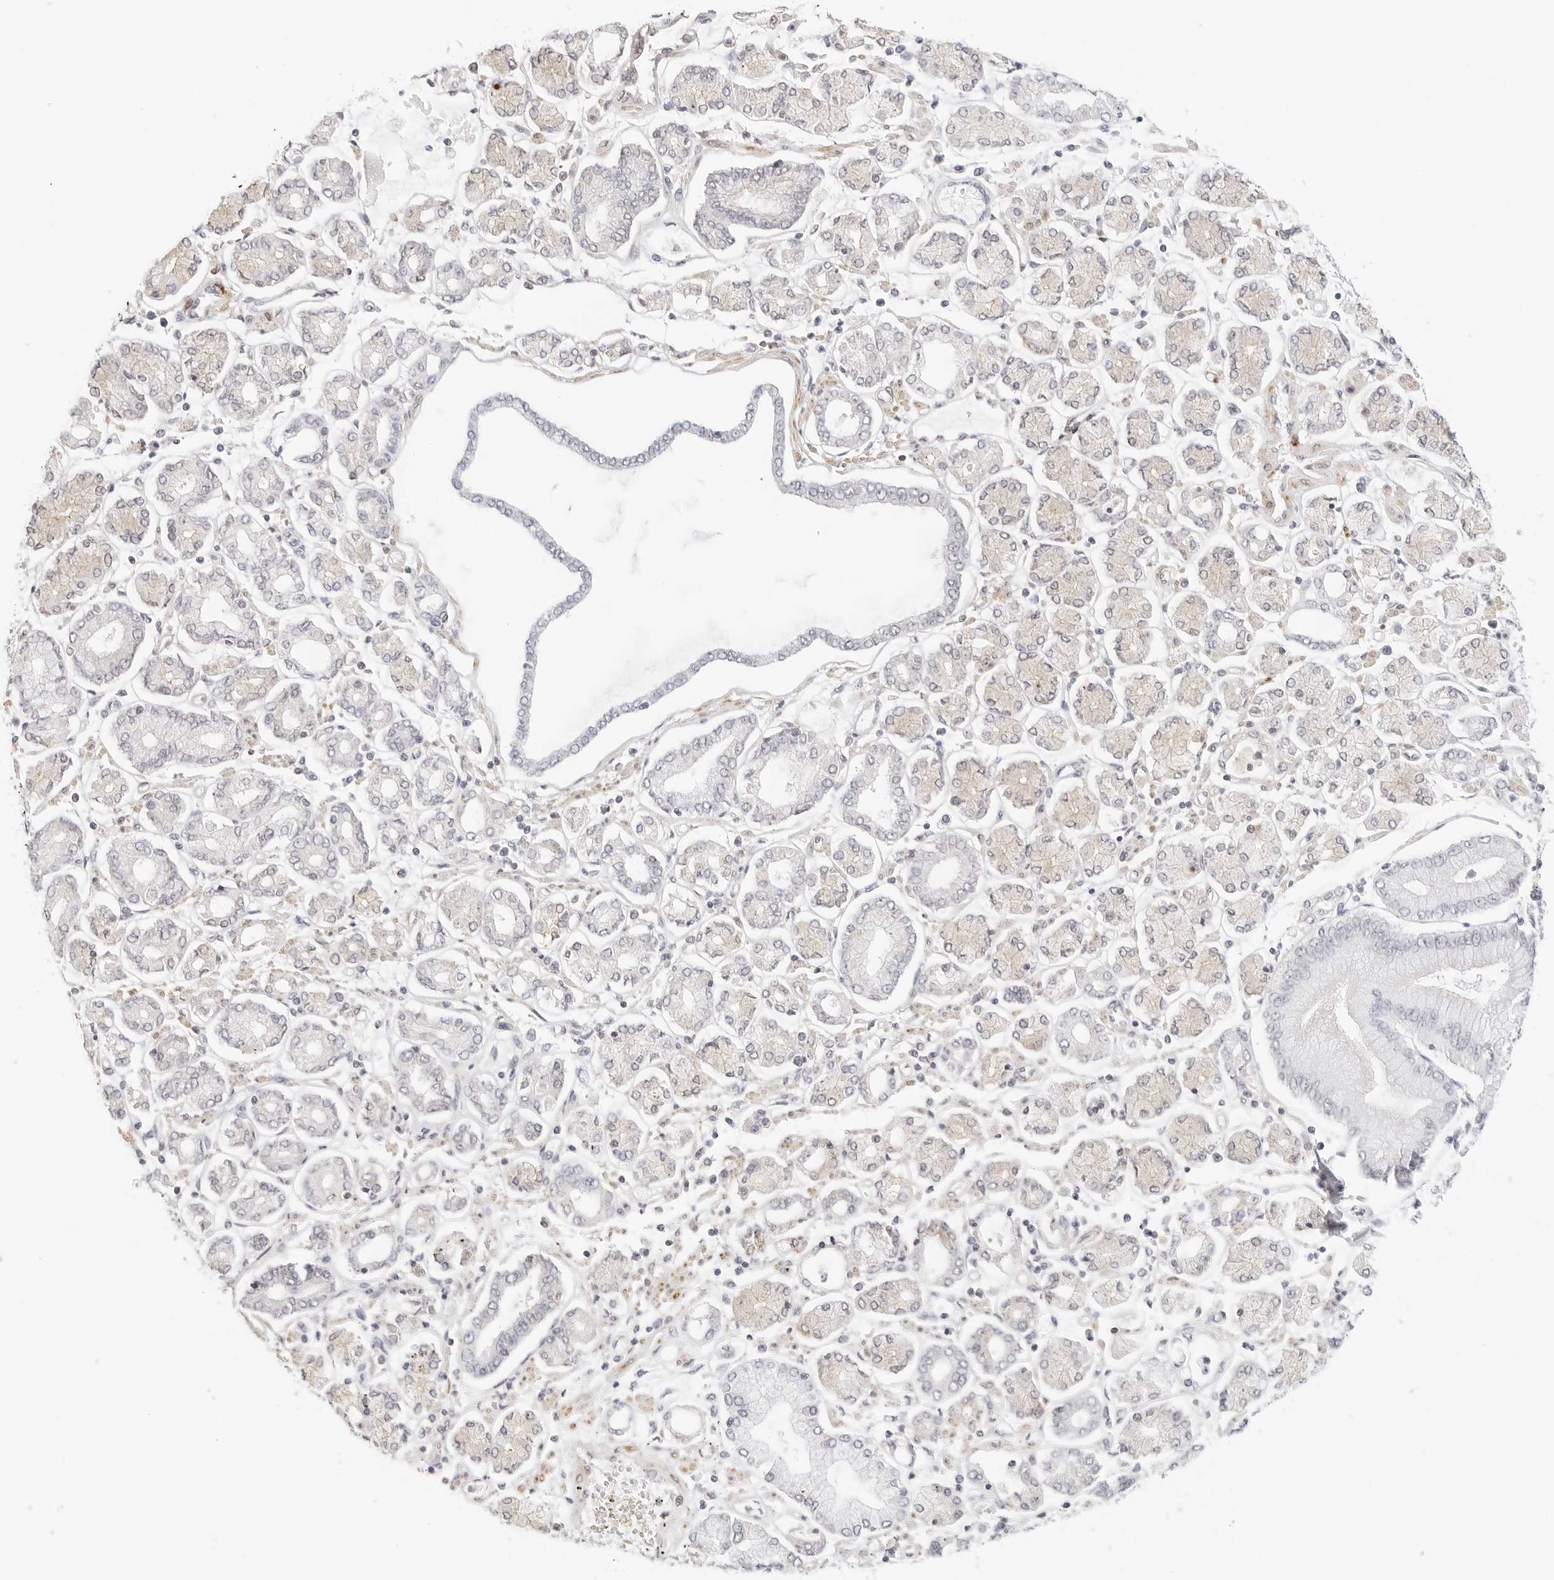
{"staining": {"intensity": "negative", "quantity": "none", "location": "none"}, "tissue": "stomach cancer", "cell_type": "Tumor cells", "image_type": "cancer", "snomed": [{"axis": "morphology", "description": "Adenocarcinoma, NOS"}, {"axis": "topography", "description": "Stomach"}], "caption": "DAB immunohistochemical staining of human adenocarcinoma (stomach) reveals no significant expression in tumor cells. (DAB immunohistochemistry visualized using brightfield microscopy, high magnification).", "gene": "PCDH19", "patient": {"sex": "male", "age": 76}}